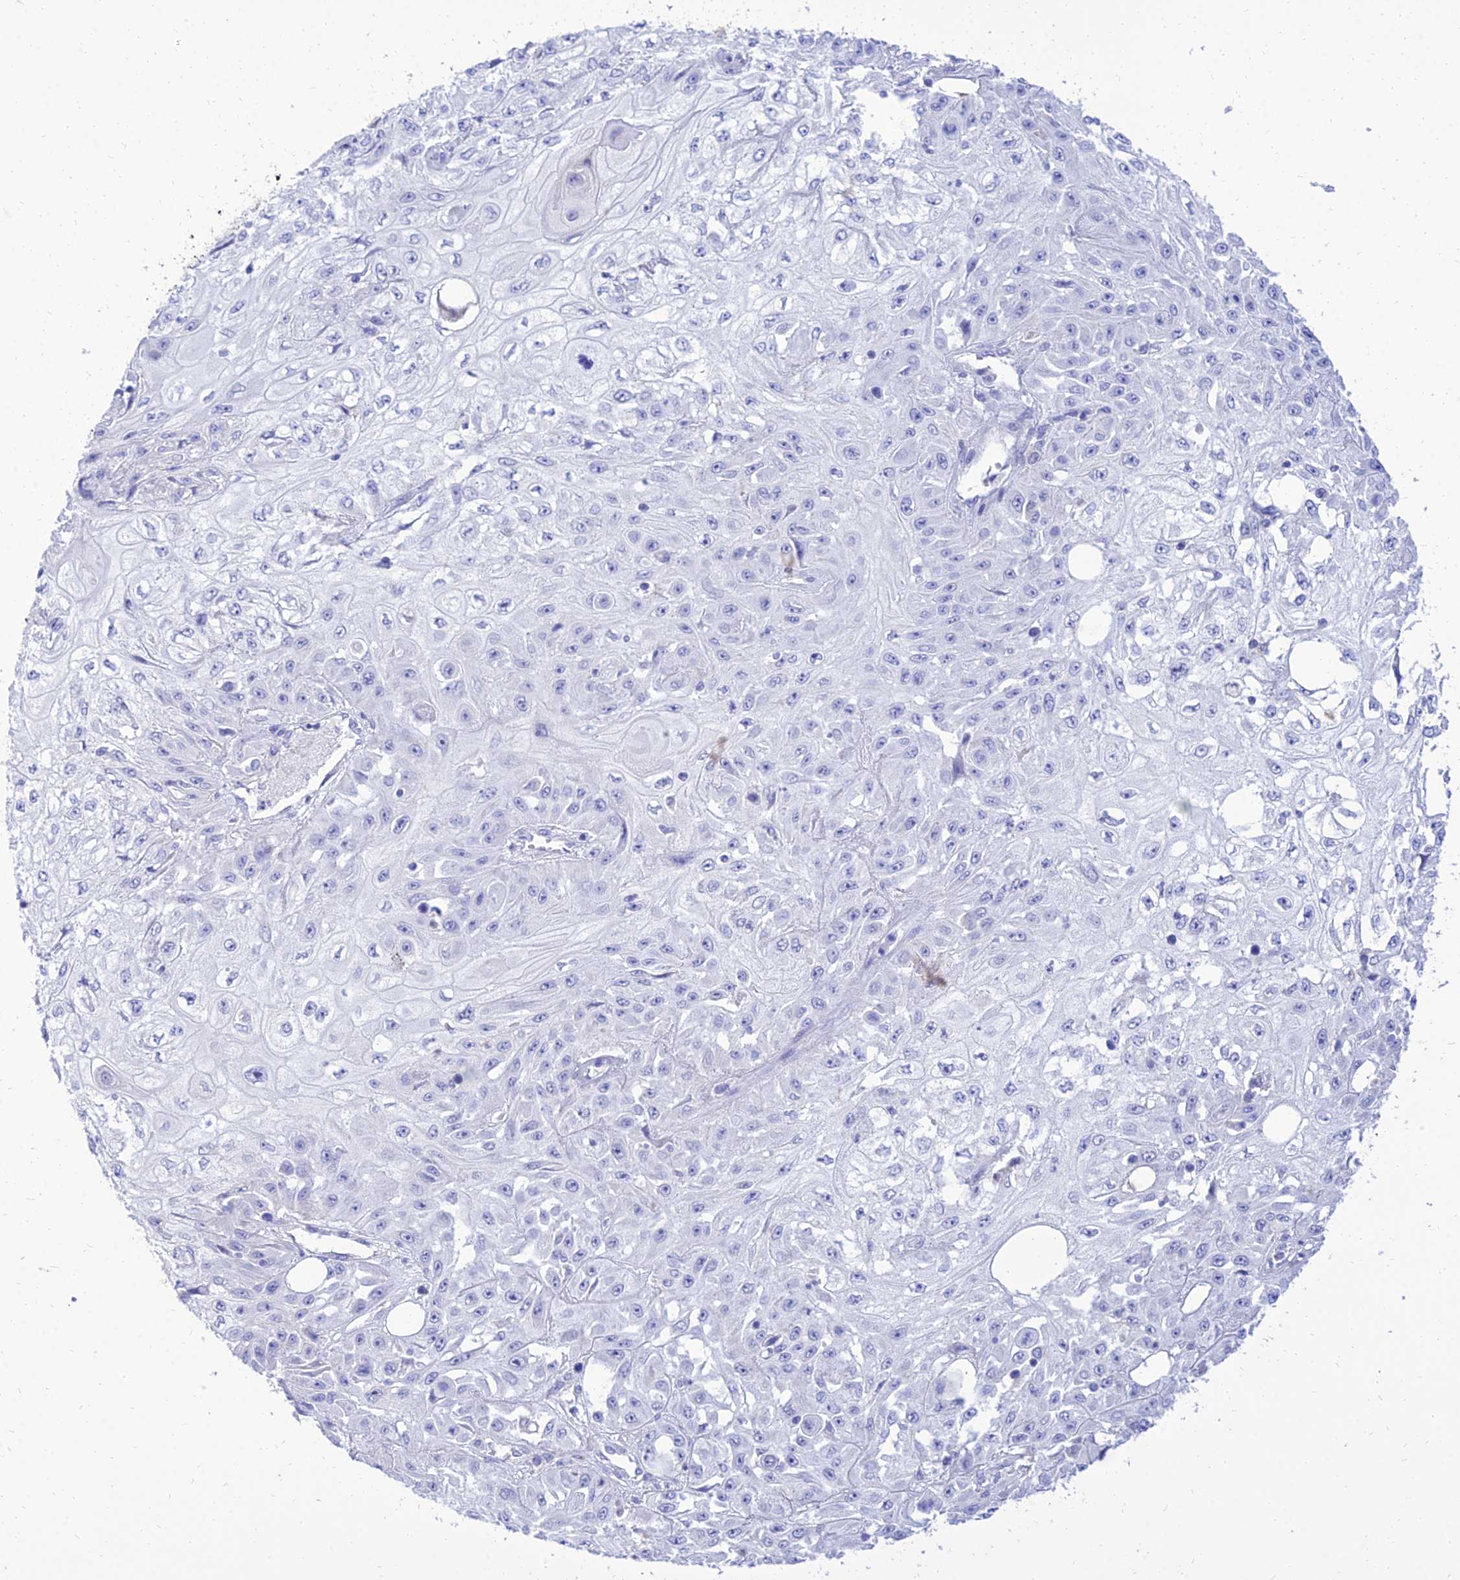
{"staining": {"intensity": "negative", "quantity": "none", "location": "none"}, "tissue": "skin cancer", "cell_type": "Tumor cells", "image_type": "cancer", "snomed": [{"axis": "morphology", "description": "Squamous cell carcinoma, NOS"}, {"axis": "morphology", "description": "Squamous cell carcinoma, metastatic, NOS"}, {"axis": "topography", "description": "Skin"}, {"axis": "topography", "description": "Lymph node"}], "caption": "Immunohistochemistry (IHC) of human skin squamous cell carcinoma reveals no positivity in tumor cells.", "gene": "PKN3", "patient": {"sex": "male", "age": 75}}